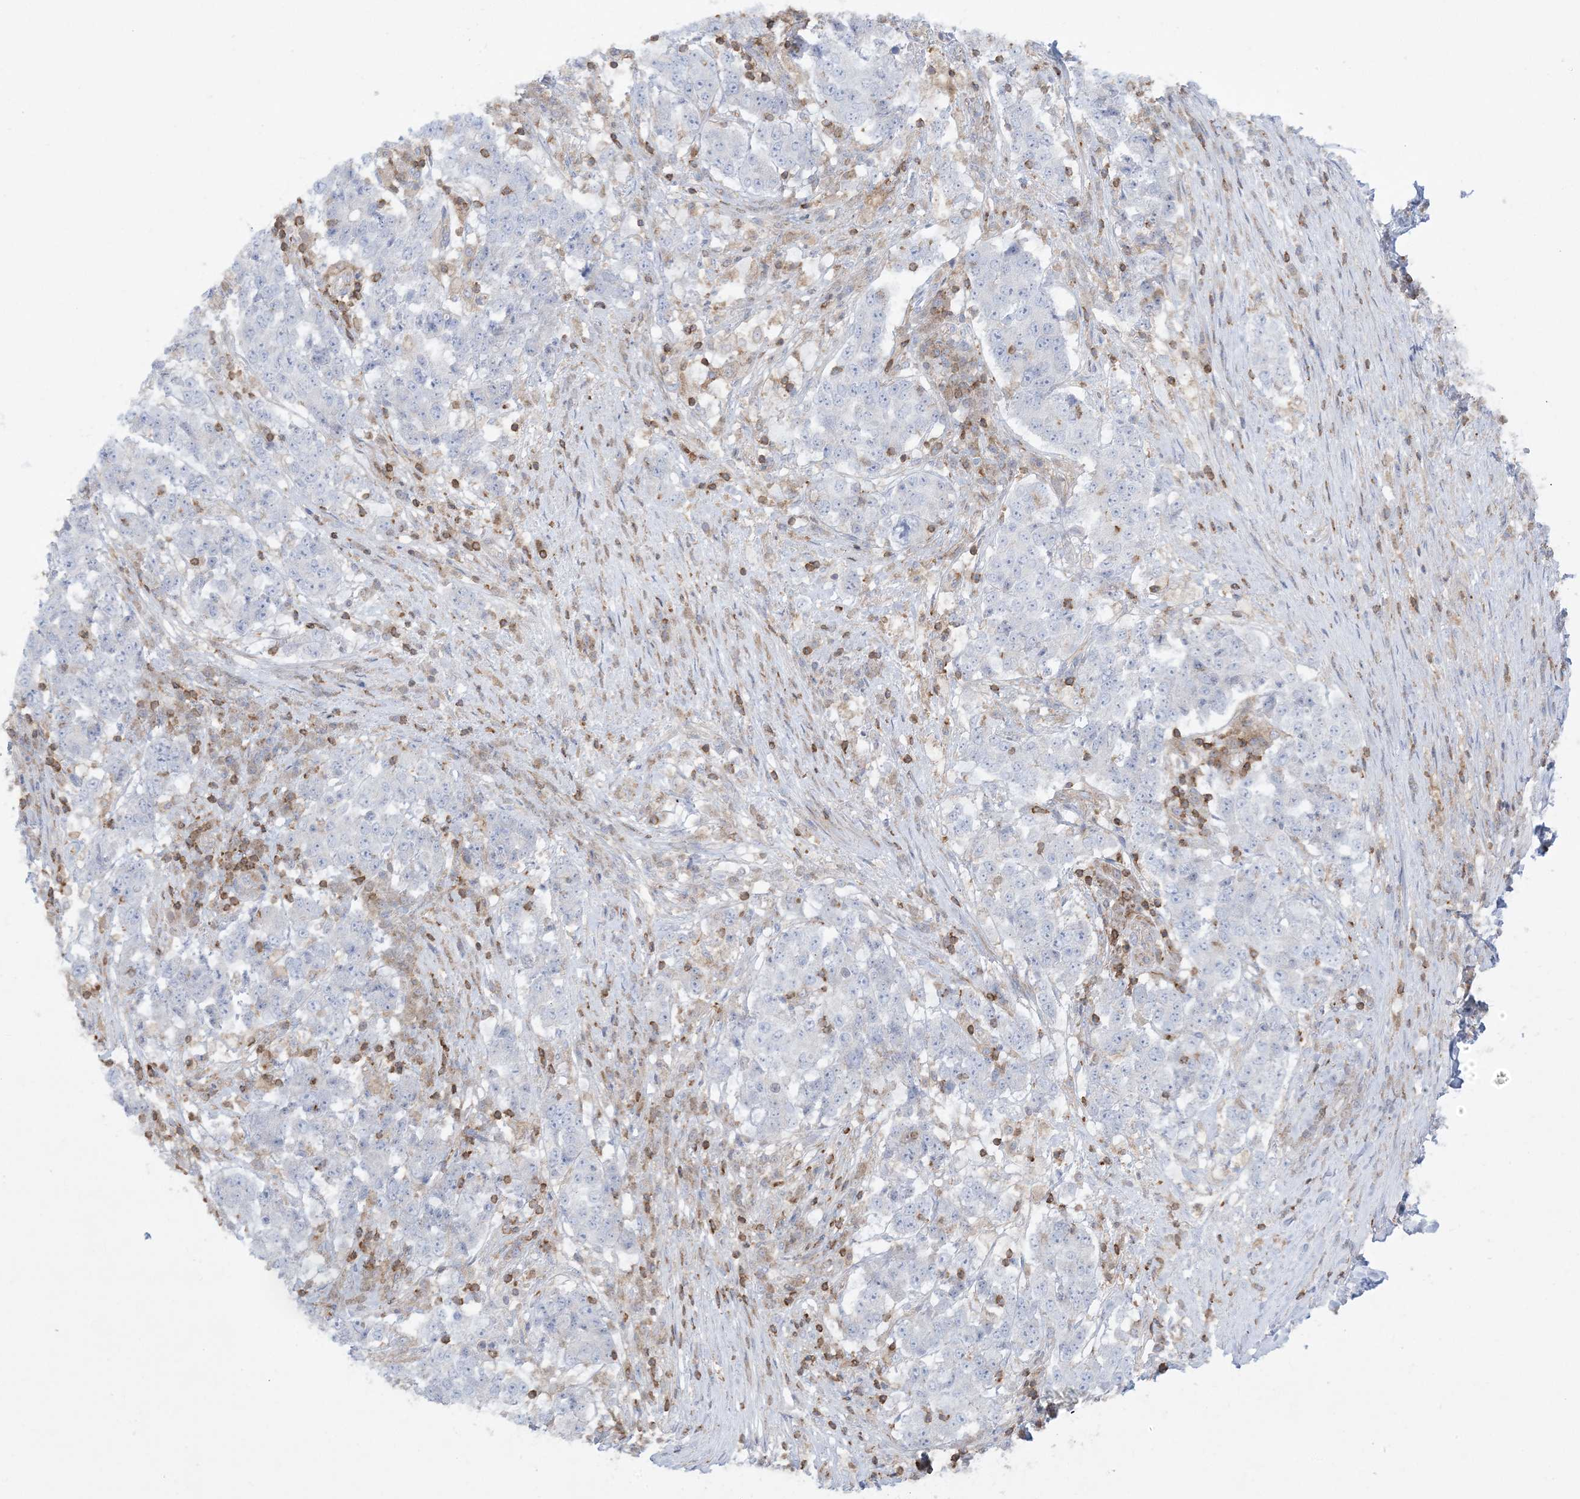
{"staining": {"intensity": "negative", "quantity": "none", "location": "none"}, "tissue": "stomach cancer", "cell_type": "Tumor cells", "image_type": "cancer", "snomed": [{"axis": "morphology", "description": "Adenocarcinoma, NOS"}, {"axis": "topography", "description": "Stomach"}], "caption": "There is no significant expression in tumor cells of stomach cancer (adenocarcinoma).", "gene": "ARHGAP30", "patient": {"sex": "male", "age": 59}}